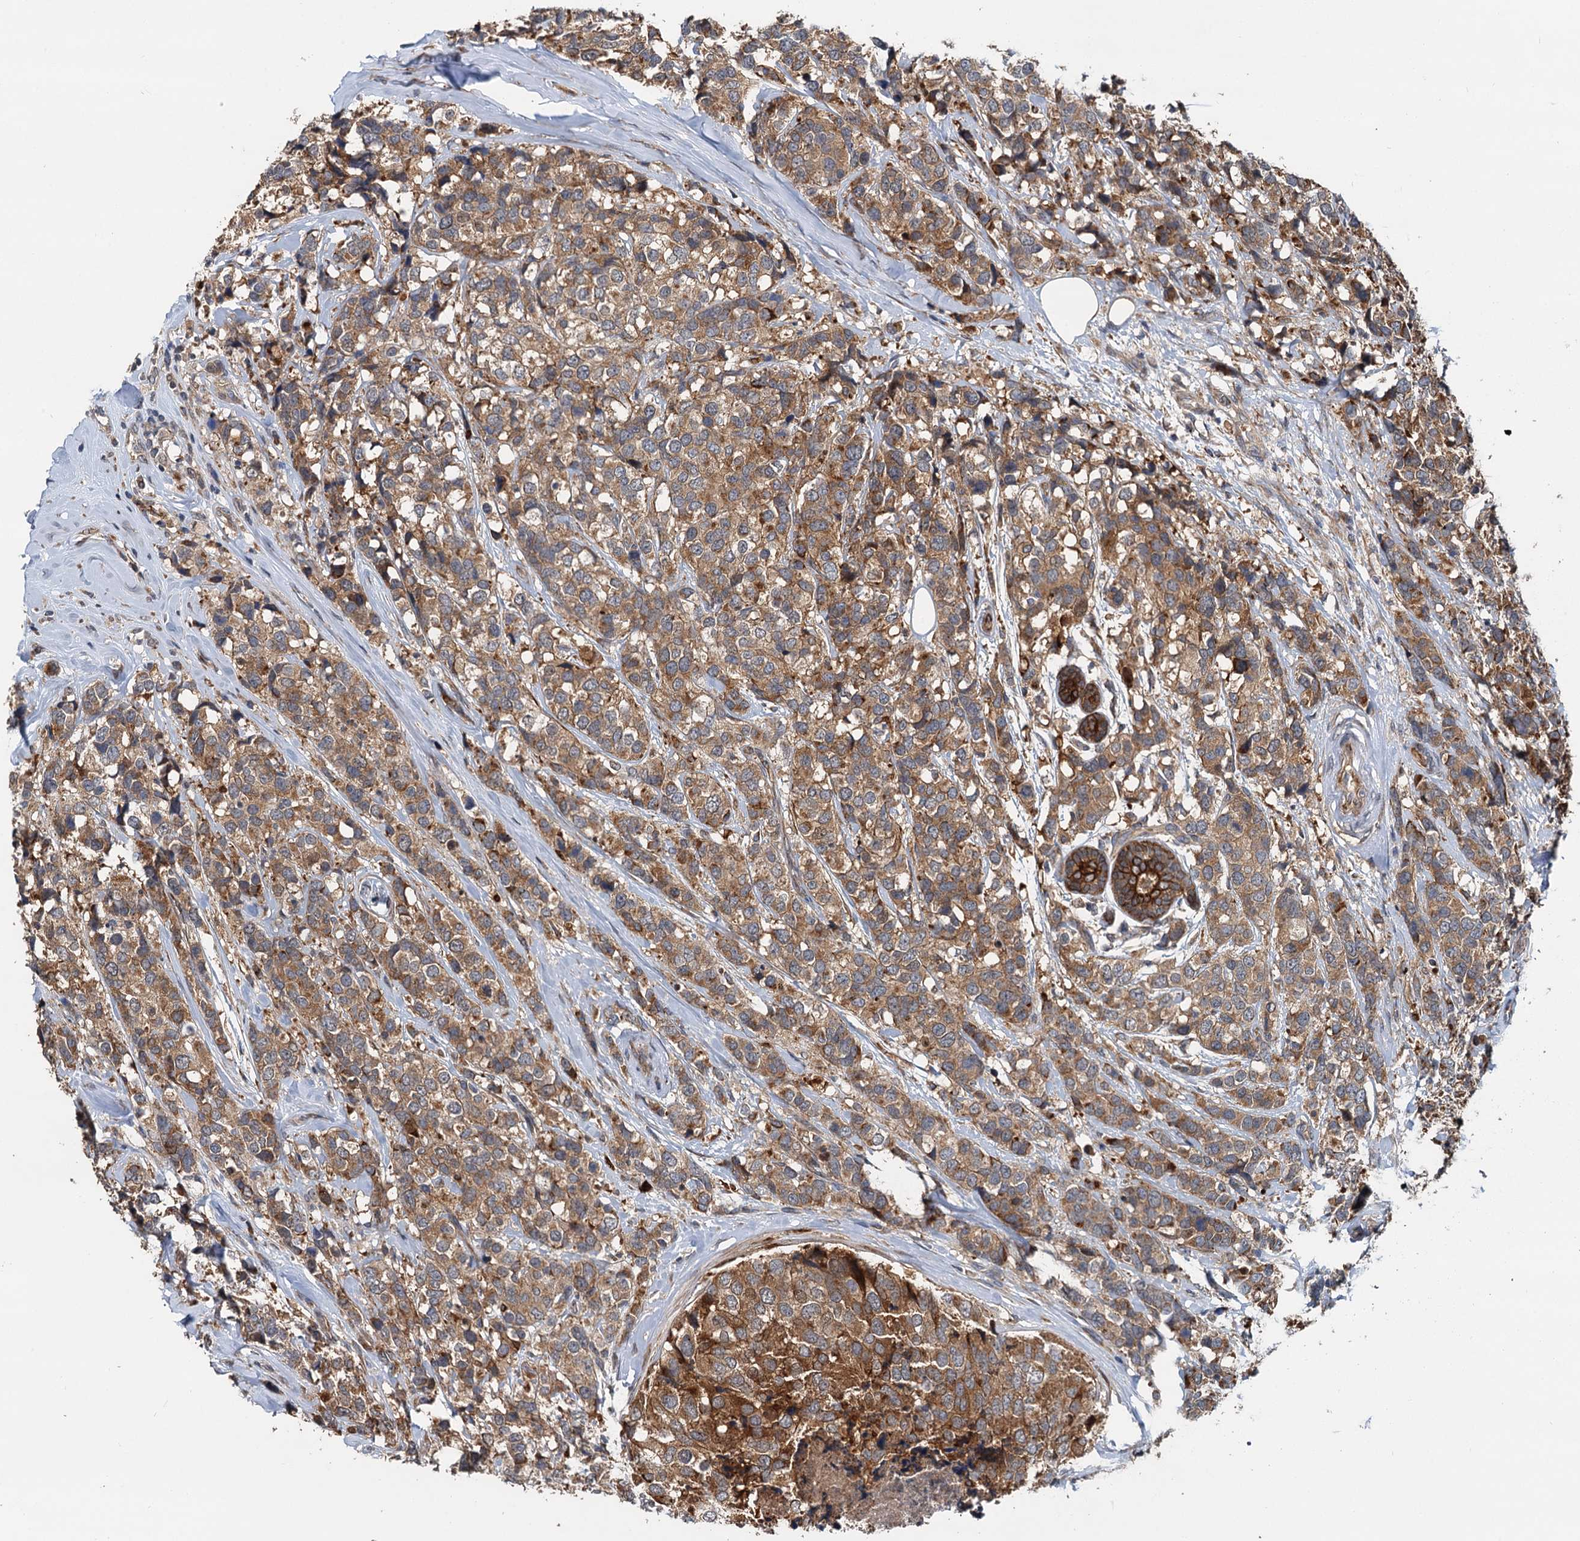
{"staining": {"intensity": "moderate", "quantity": ">75%", "location": "cytoplasmic/membranous"}, "tissue": "breast cancer", "cell_type": "Tumor cells", "image_type": "cancer", "snomed": [{"axis": "morphology", "description": "Lobular carcinoma"}, {"axis": "topography", "description": "Breast"}], "caption": "This image shows IHC staining of lobular carcinoma (breast), with medium moderate cytoplasmic/membranous staining in about >75% of tumor cells.", "gene": "LRRK2", "patient": {"sex": "female", "age": 59}}